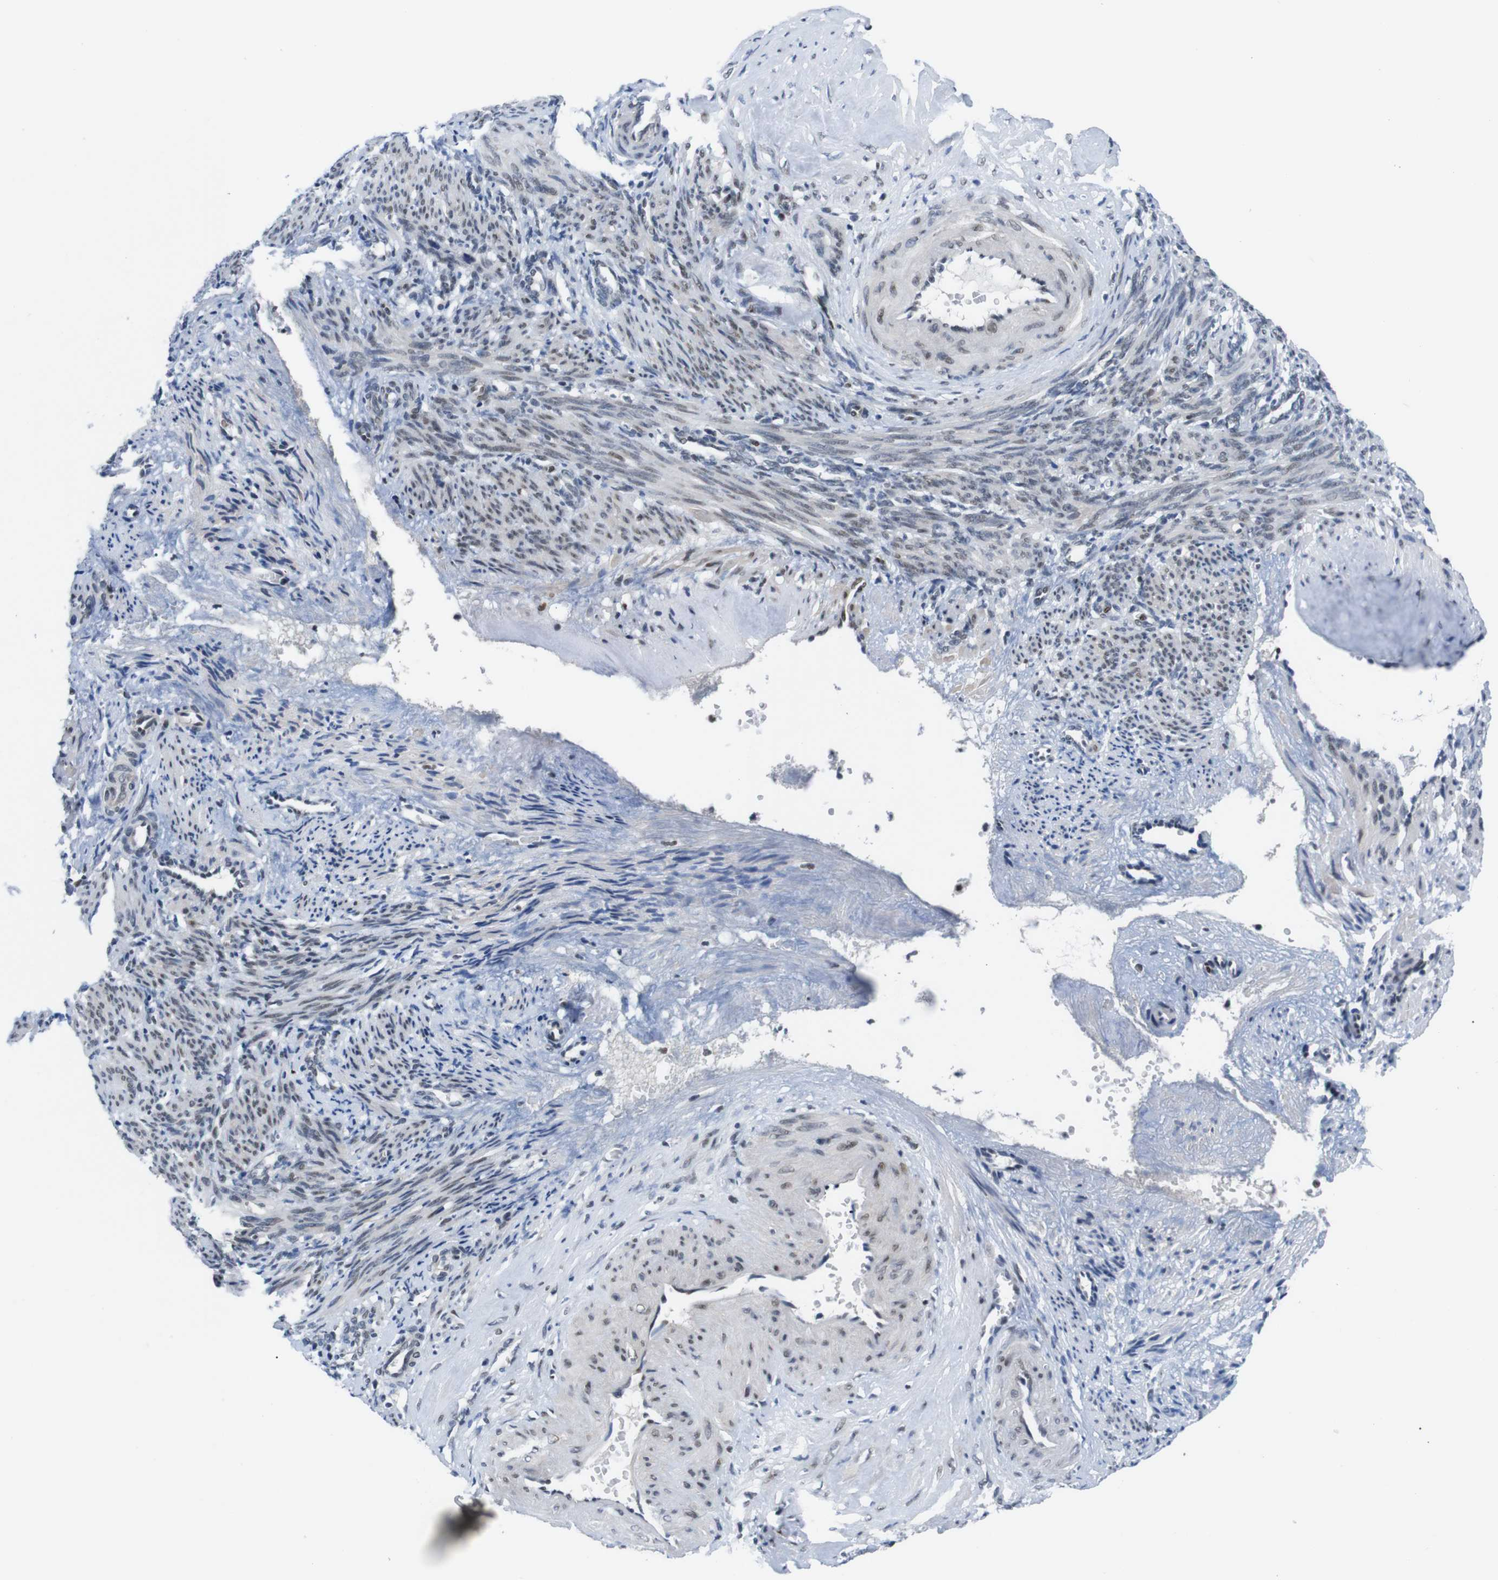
{"staining": {"intensity": "moderate", "quantity": "25%-75%", "location": "cytoplasmic/membranous,nuclear"}, "tissue": "smooth muscle", "cell_type": "Smooth muscle cells", "image_type": "normal", "snomed": [{"axis": "morphology", "description": "Normal tissue, NOS"}, {"axis": "topography", "description": "Endometrium"}], "caption": "Protein expression analysis of normal smooth muscle reveals moderate cytoplasmic/membranous,nuclear positivity in about 25%-75% of smooth muscle cells.", "gene": "PSME3", "patient": {"sex": "female", "age": 33}}